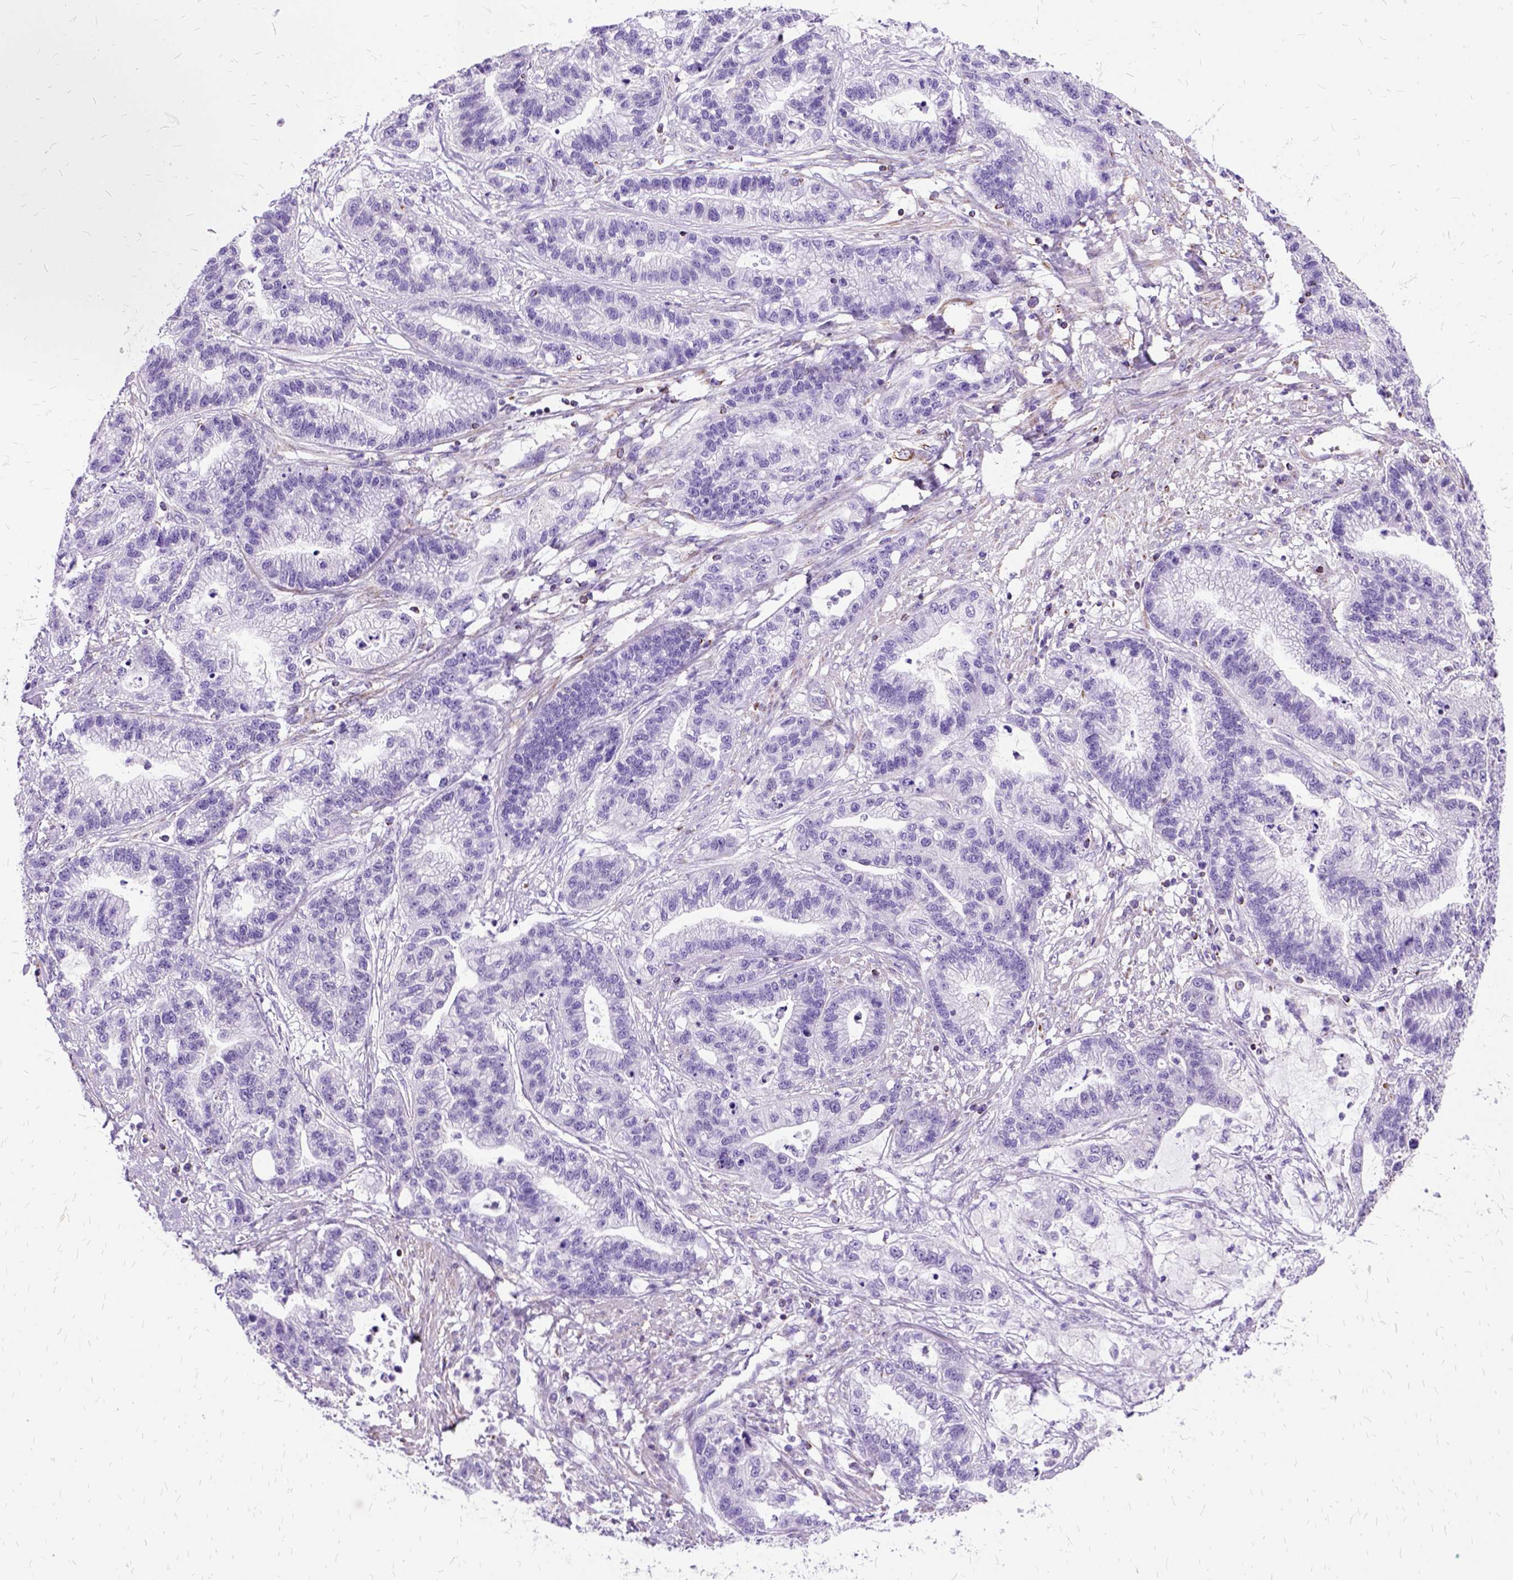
{"staining": {"intensity": "negative", "quantity": "none", "location": "none"}, "tissue": "stomach cancer", "cell_type": "Tumor cells", "image_type": "cancer", "snomed": [{"axis": "morphology", "description": "Adenocarcinoma, NOS"}, {"axis": "topography", "description": "Stomach"}], "caption": "A photomicrograph of stomach adenocarcinoma stained for a protein demonstrates no brown staining in tumor cells.", "gene": "OXCT1", "patient": {"sex": "male", "age": 83}}